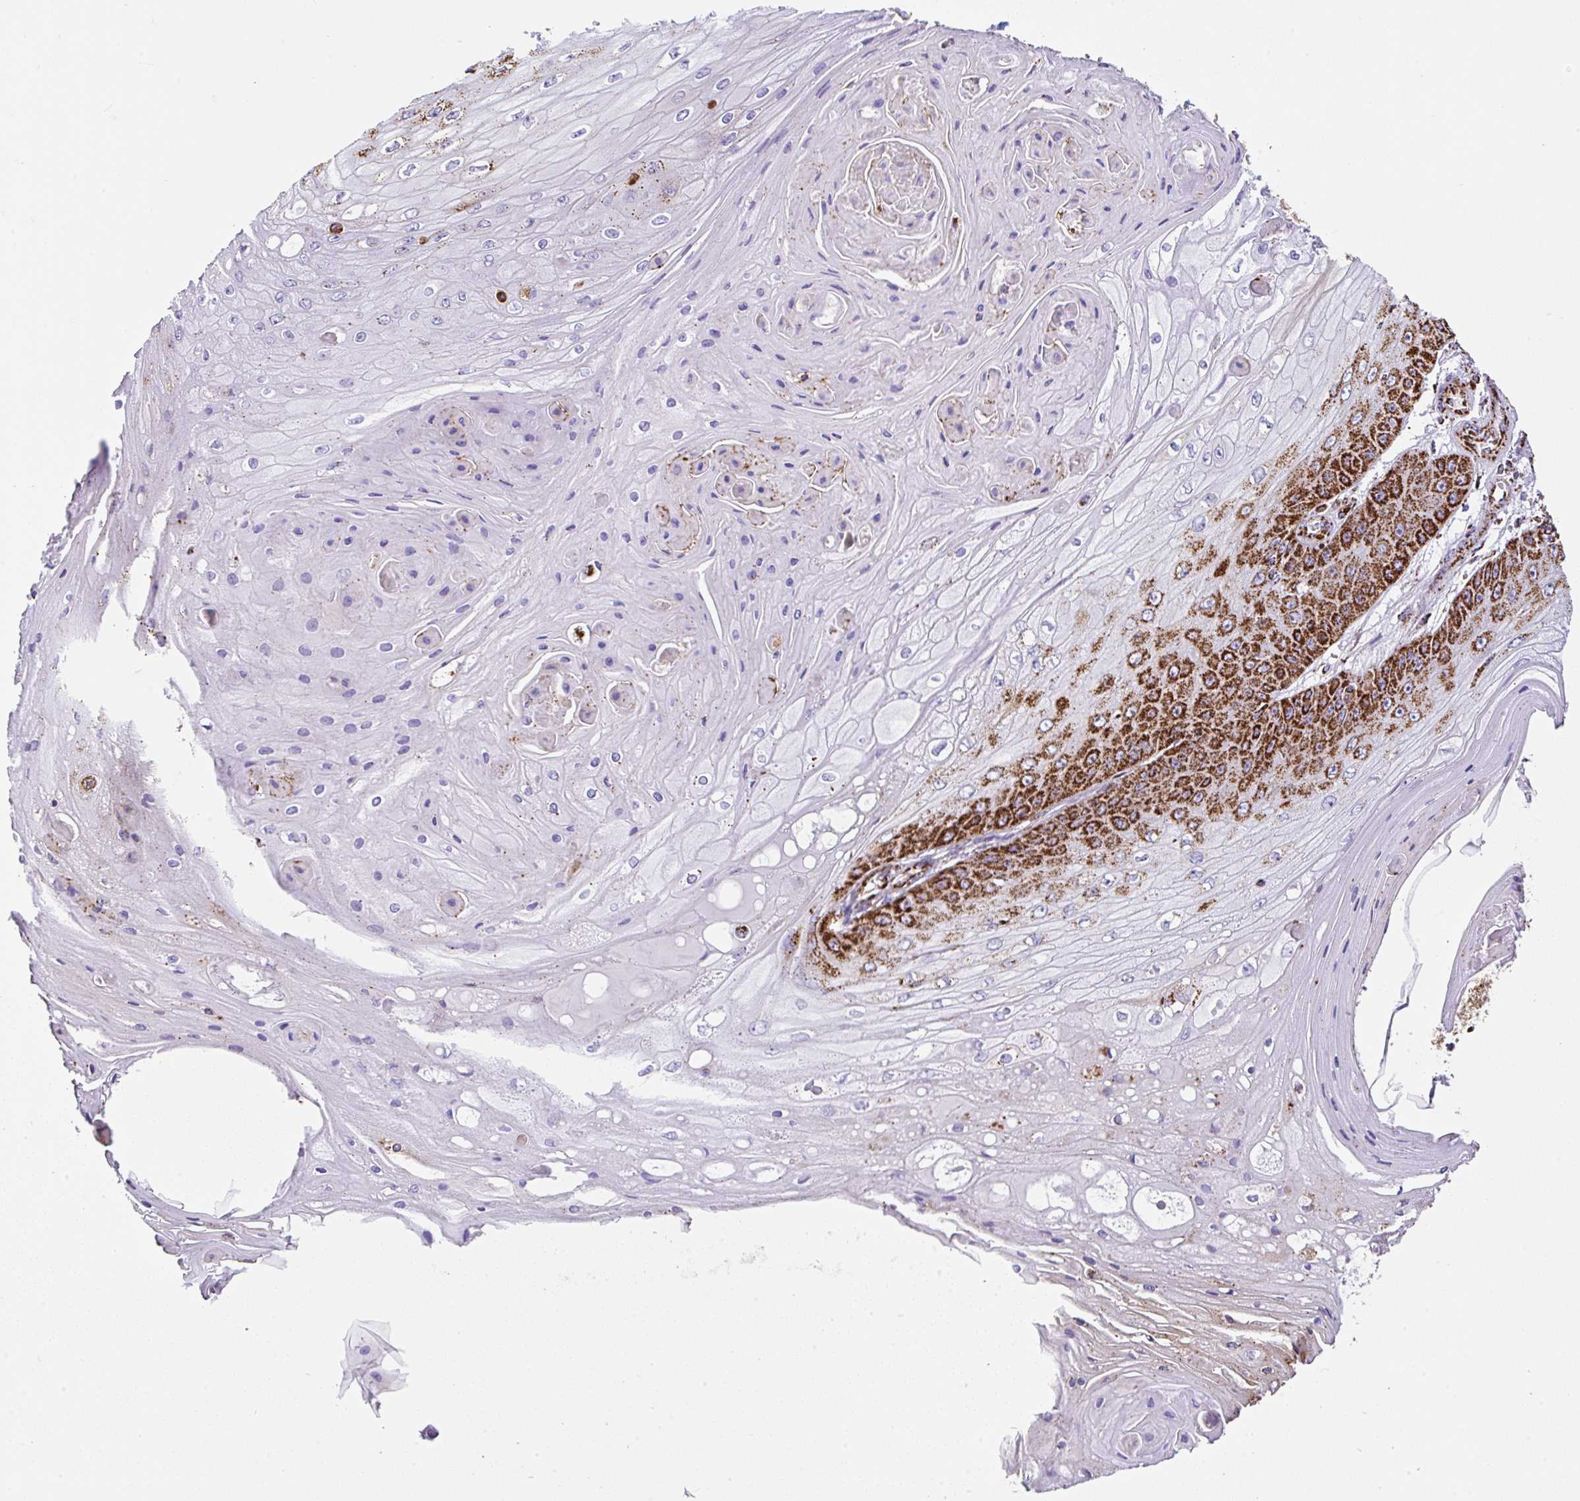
{"staining": {"intensity": "strong", "quantity": "25%-75%", "location": "cytoplasmic/membranous"}, "tissue": "skin cancer", "cell_type": "Tumor cells", "image_type": "cancer", "snomed": [{"axis": "morphology", "description": "Squamous cell carcinoma, NOS"}, {"axis": "topography", "description": "Skin"}], "caption": "Immunohistochemical staining of skin cancer (squamous cell carcinoma) reveals high levels of strong cytoplasmic/membranous protein staining in about 25%-75% of tumor cells. Nuclei are stained in blue.", "gene": "ANKRD33B", "patient": {"sex": "male", "age": 70}}